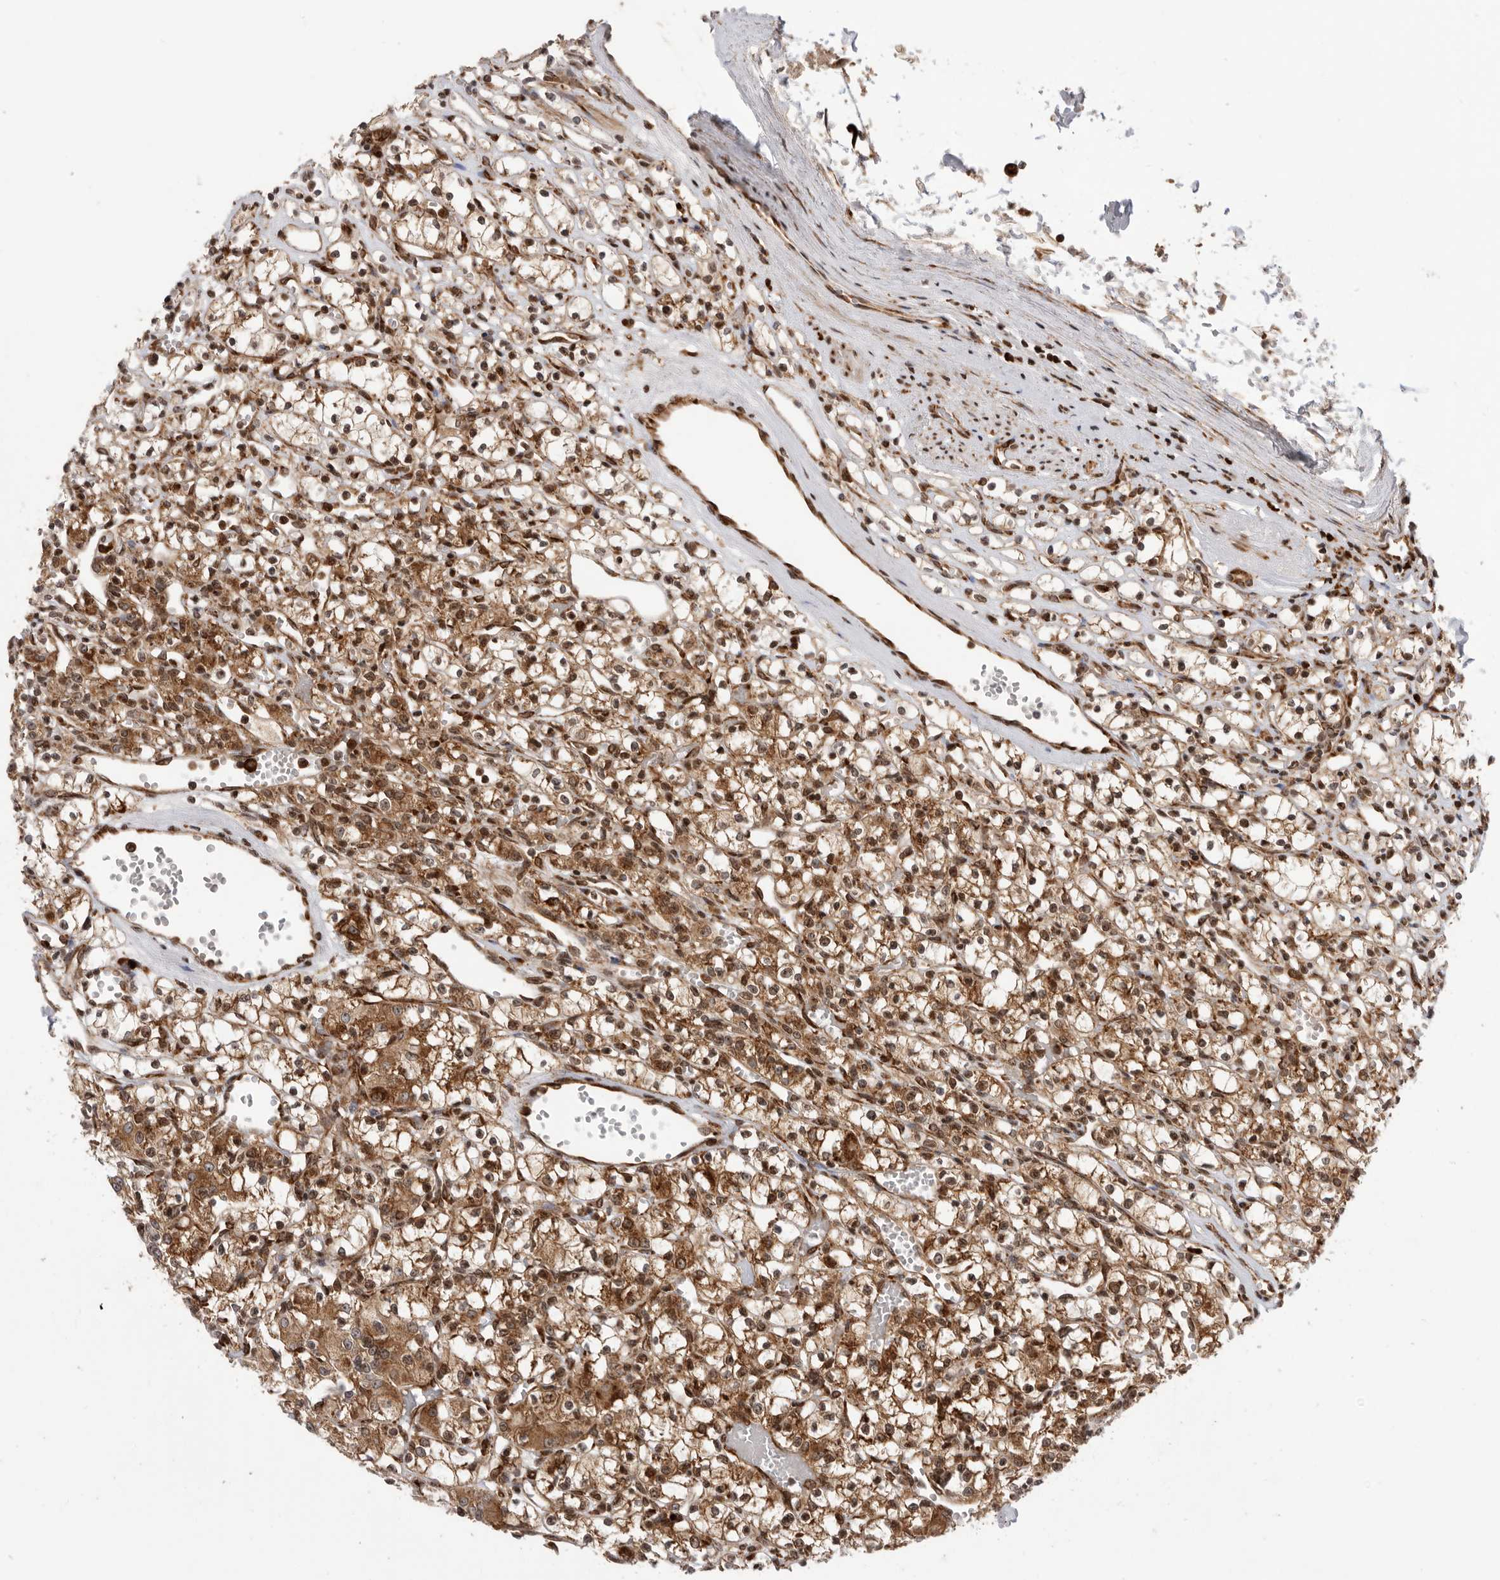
{"staining": {"intensity": "moderate", "quantity": ">75%", "location": "cytoplasmic/membranous,nuclear"}, "tissue": "renal cancer", "cell_type": "Tumor cells", "image_type": "cancer", "snomed": [{"axis": "morphology", "description": "Adenocarcinoma, NOS"}, {"axis": "topography", "description": "Kidney"}], "caption": "Protein expression by IHC demonstrates moderate cytoplasmic/membranous and nuclear positivity in approximately >75% of tumor cells in renal cancer.", "gene": "FZD3", "patient": {"sex": "female", "age": 59}}